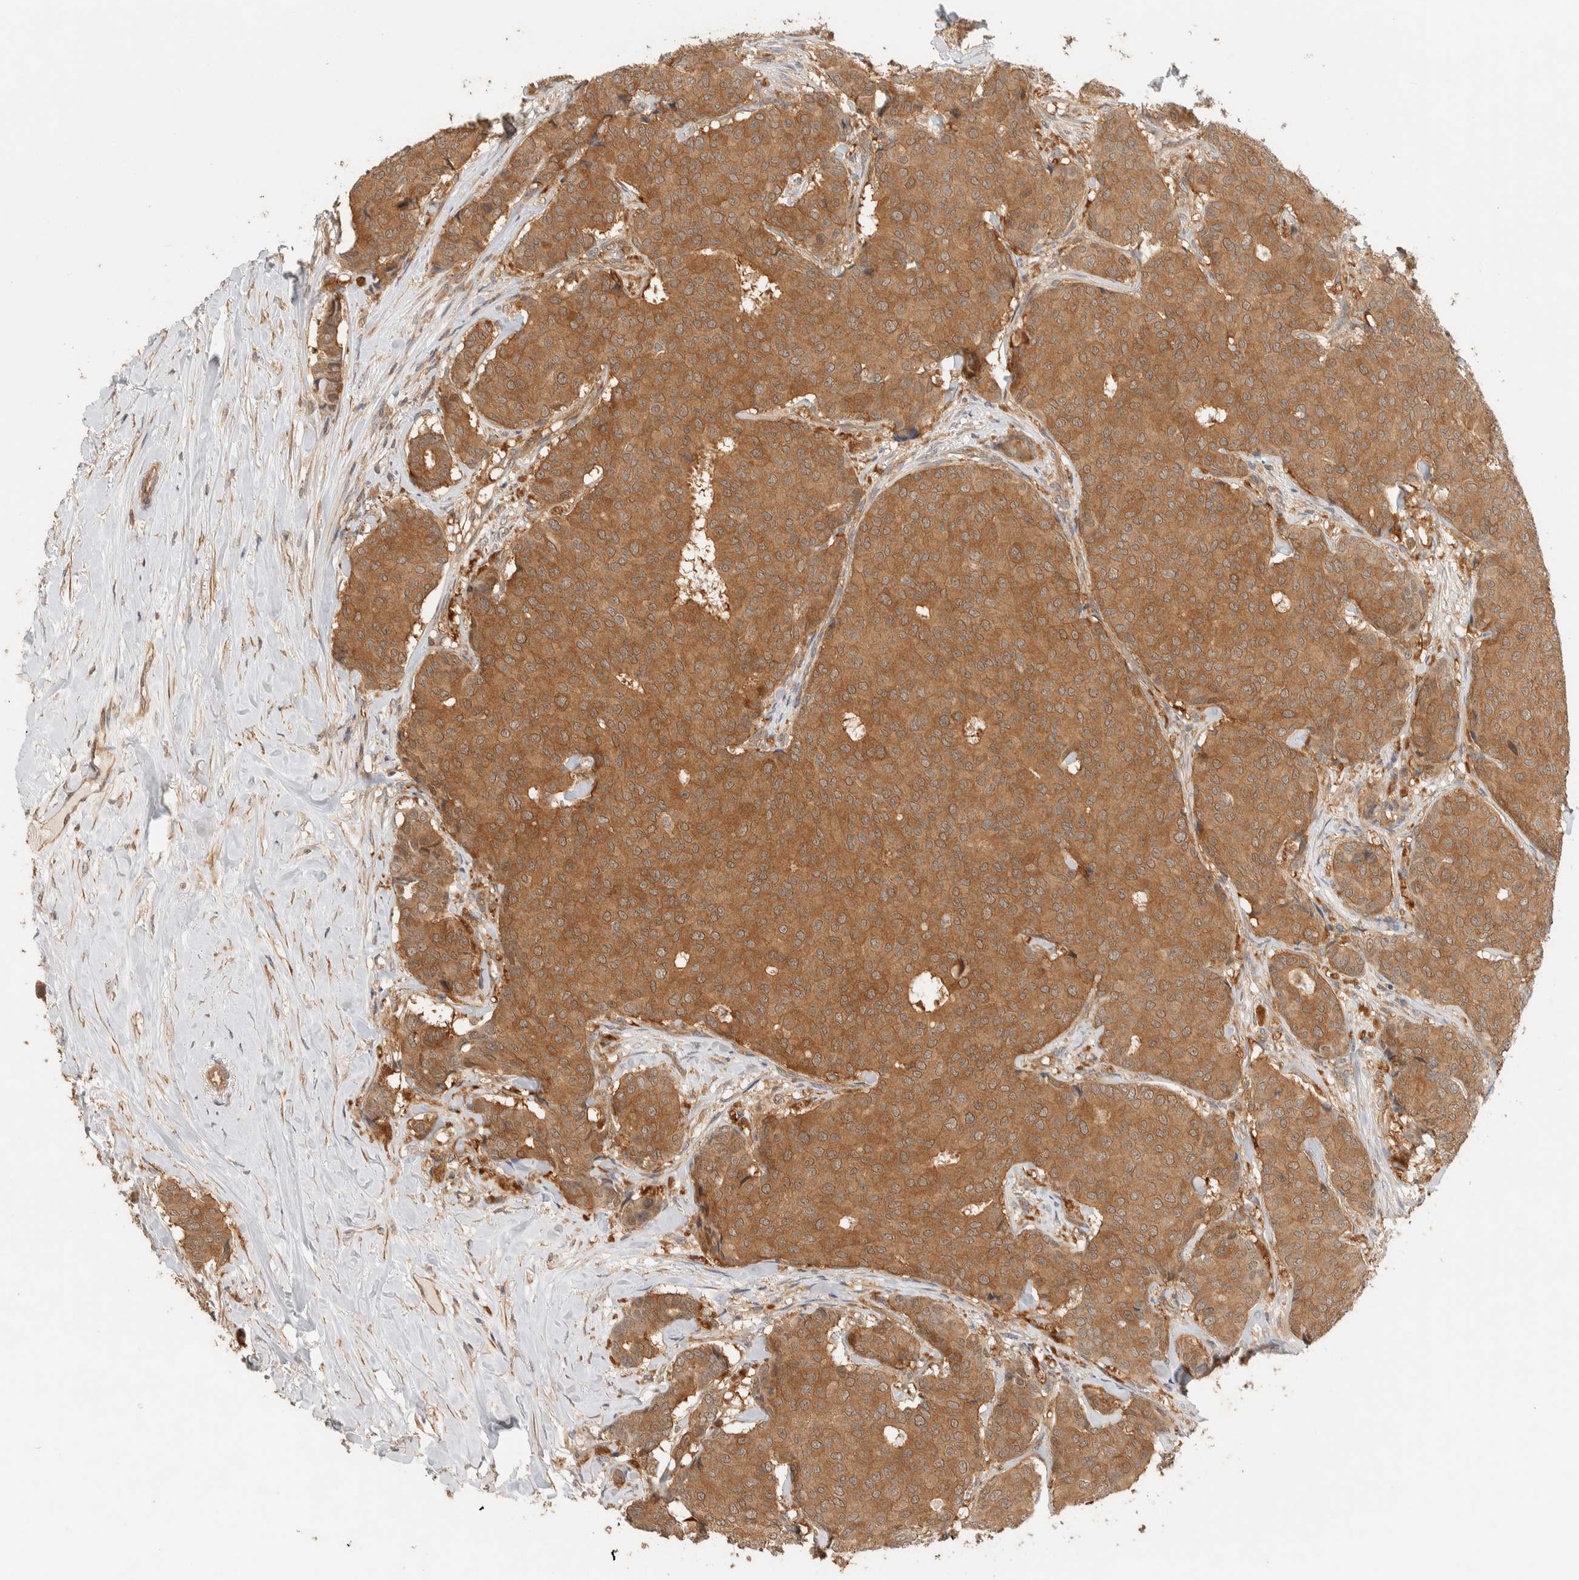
{"staining": {"intensity": "moderate", "quantity": ">75%", "location": "cytoplasmic/membranous"}, "tissue": "breast cancer", "cell_type": "Tumor cells", "image_type": "cancer", "snomed": [{"axis": "morphology", "description": "Duct carcinoma"}, {"axis": "topography", "description": "Breast"}], "caption": "Breast cancer stained with a brown dye reveals moderate cytoplasmic/membranous positive staining in approximately >75% of tumor cells.", "gene": "ADSS2", "patient": {"sex": "female", "age": 75}}